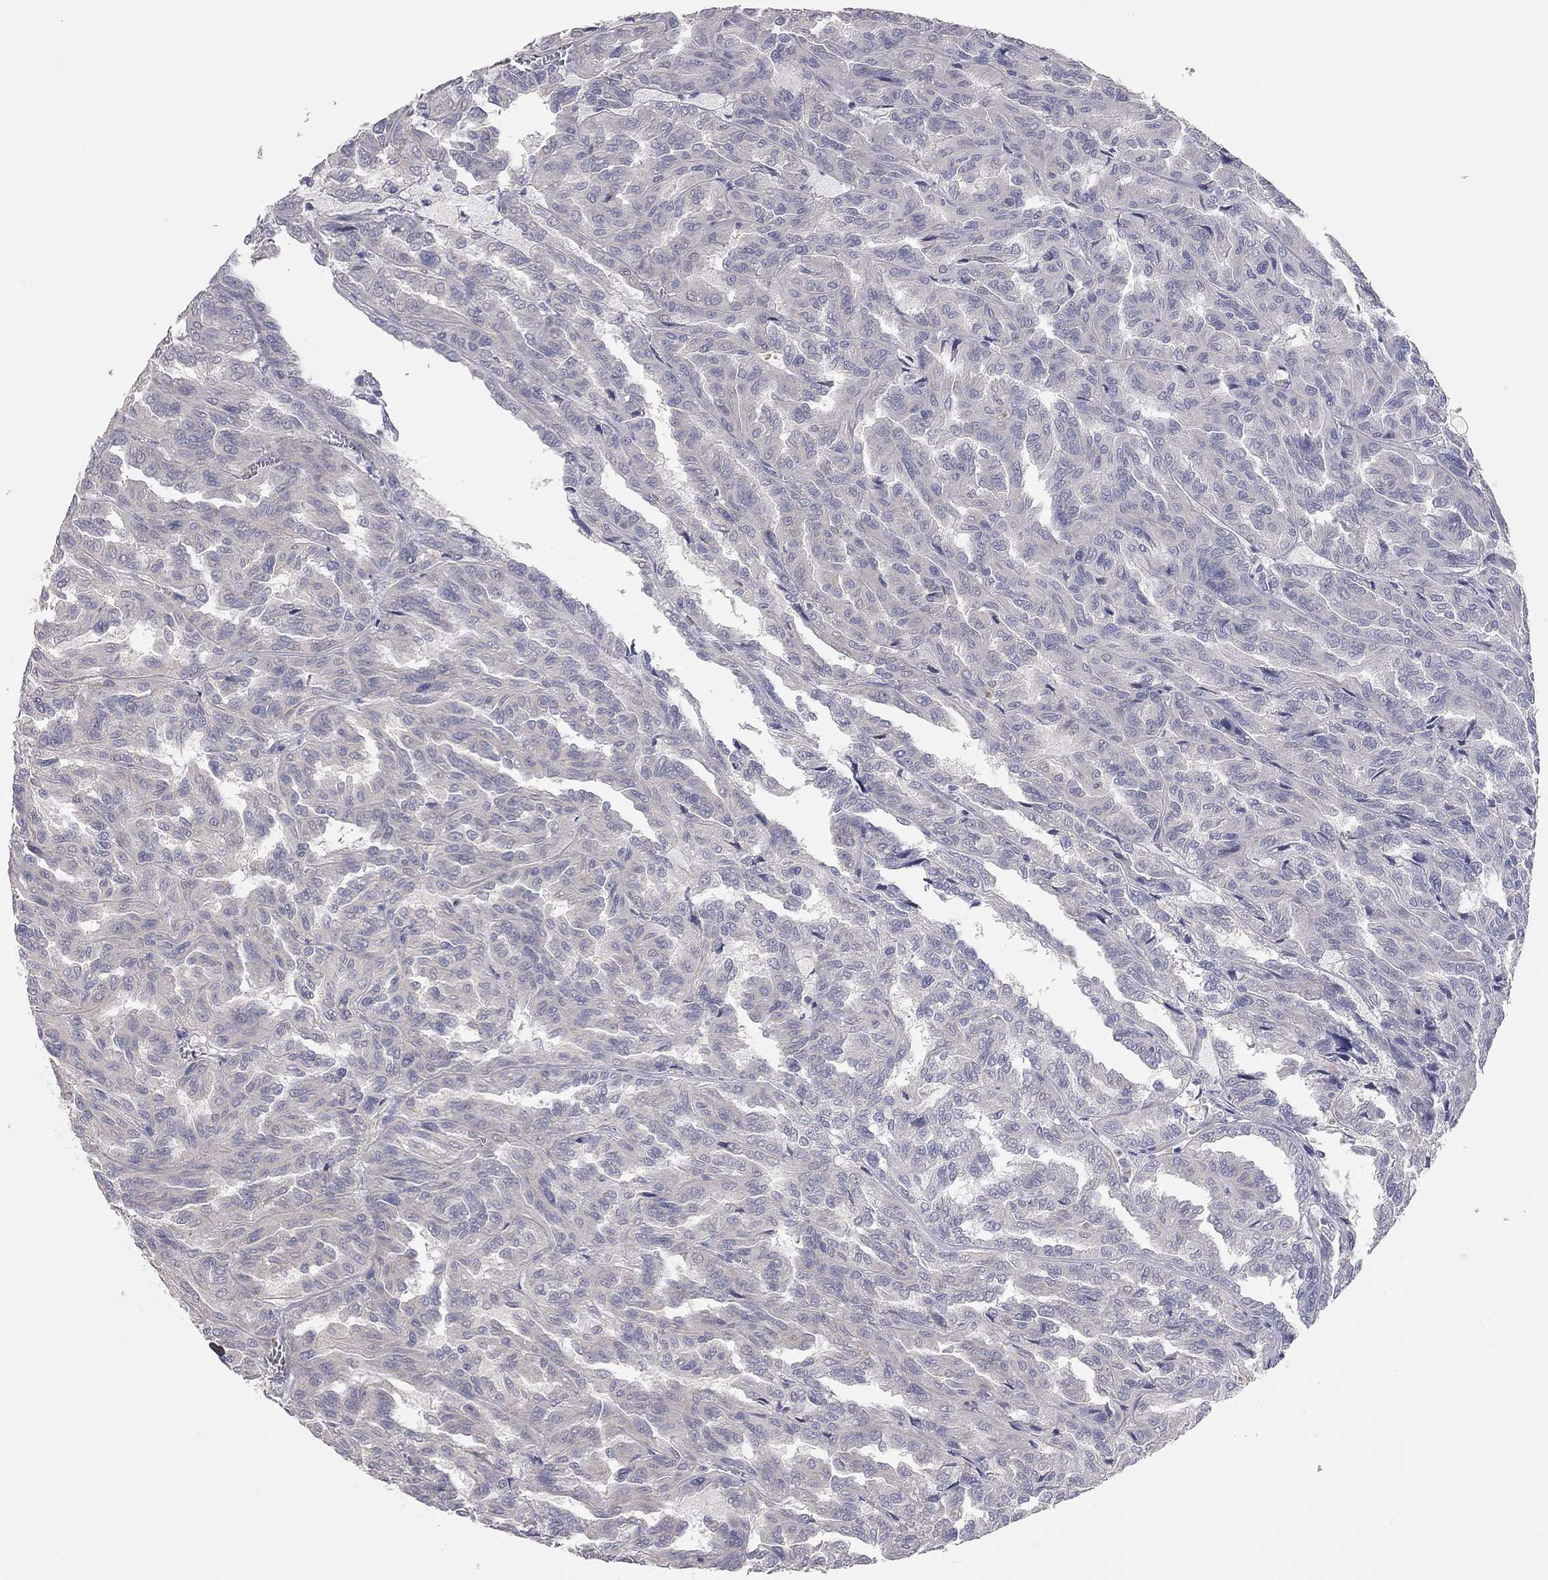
{"staining": {"intensity": "negative", "quantity": "none", "location": "none"}, "tissue": "renal cancer", "cell_type": "Tumor cells", "image_type": "cancer", "snomed": [{"axis": "morphology", "description": "Adenocarcinoma, NOS"}, {"axis": "topography", "description": "Kidney"}], "caption": "Adenocarcinoma (renal) stained for a protein using immunohistochemistry (IHC) exhibits no positivity tumor cells.", "gene": "KCNB1", "patient": {"sex": "male", "age": 79}}